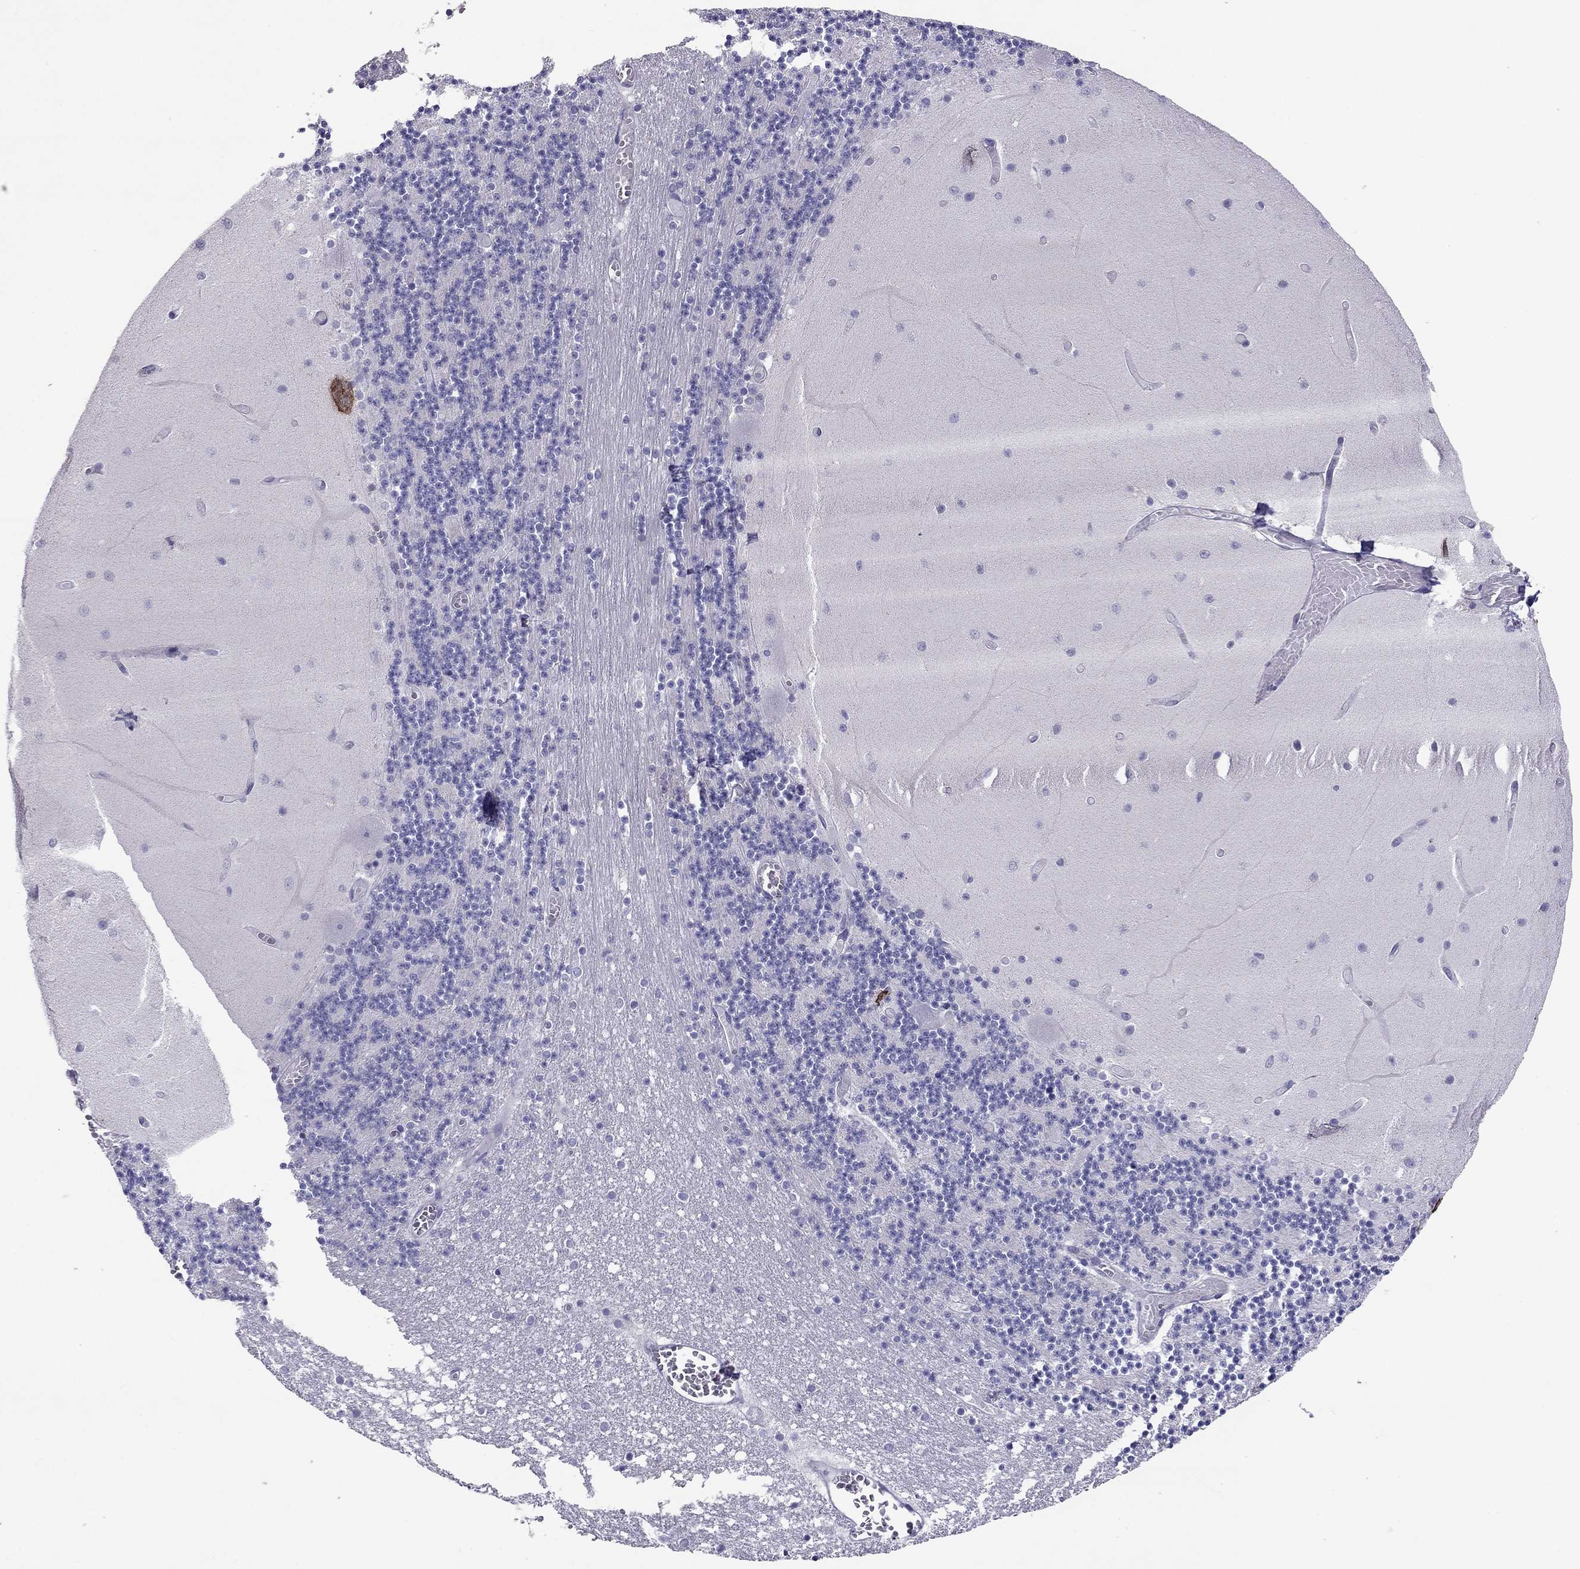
{"staining": {"intensity": "negative", "quantity": "none", "location": "none"}, "tissue": "cerebellum", "cell_type": "Cells in granular layer", "image_type": "normal", "snomed": [{"axis": "morphology", "description": "Normal tissue, NOS"}, {"axis": "topography", "description": "Cerebellum"}], "caption": "The IHC photomicrograph has no significant staining in cells in granular layer of cerebellum.", "gene": "MAEL", "patient": {"sex": "female", "age": 28}}